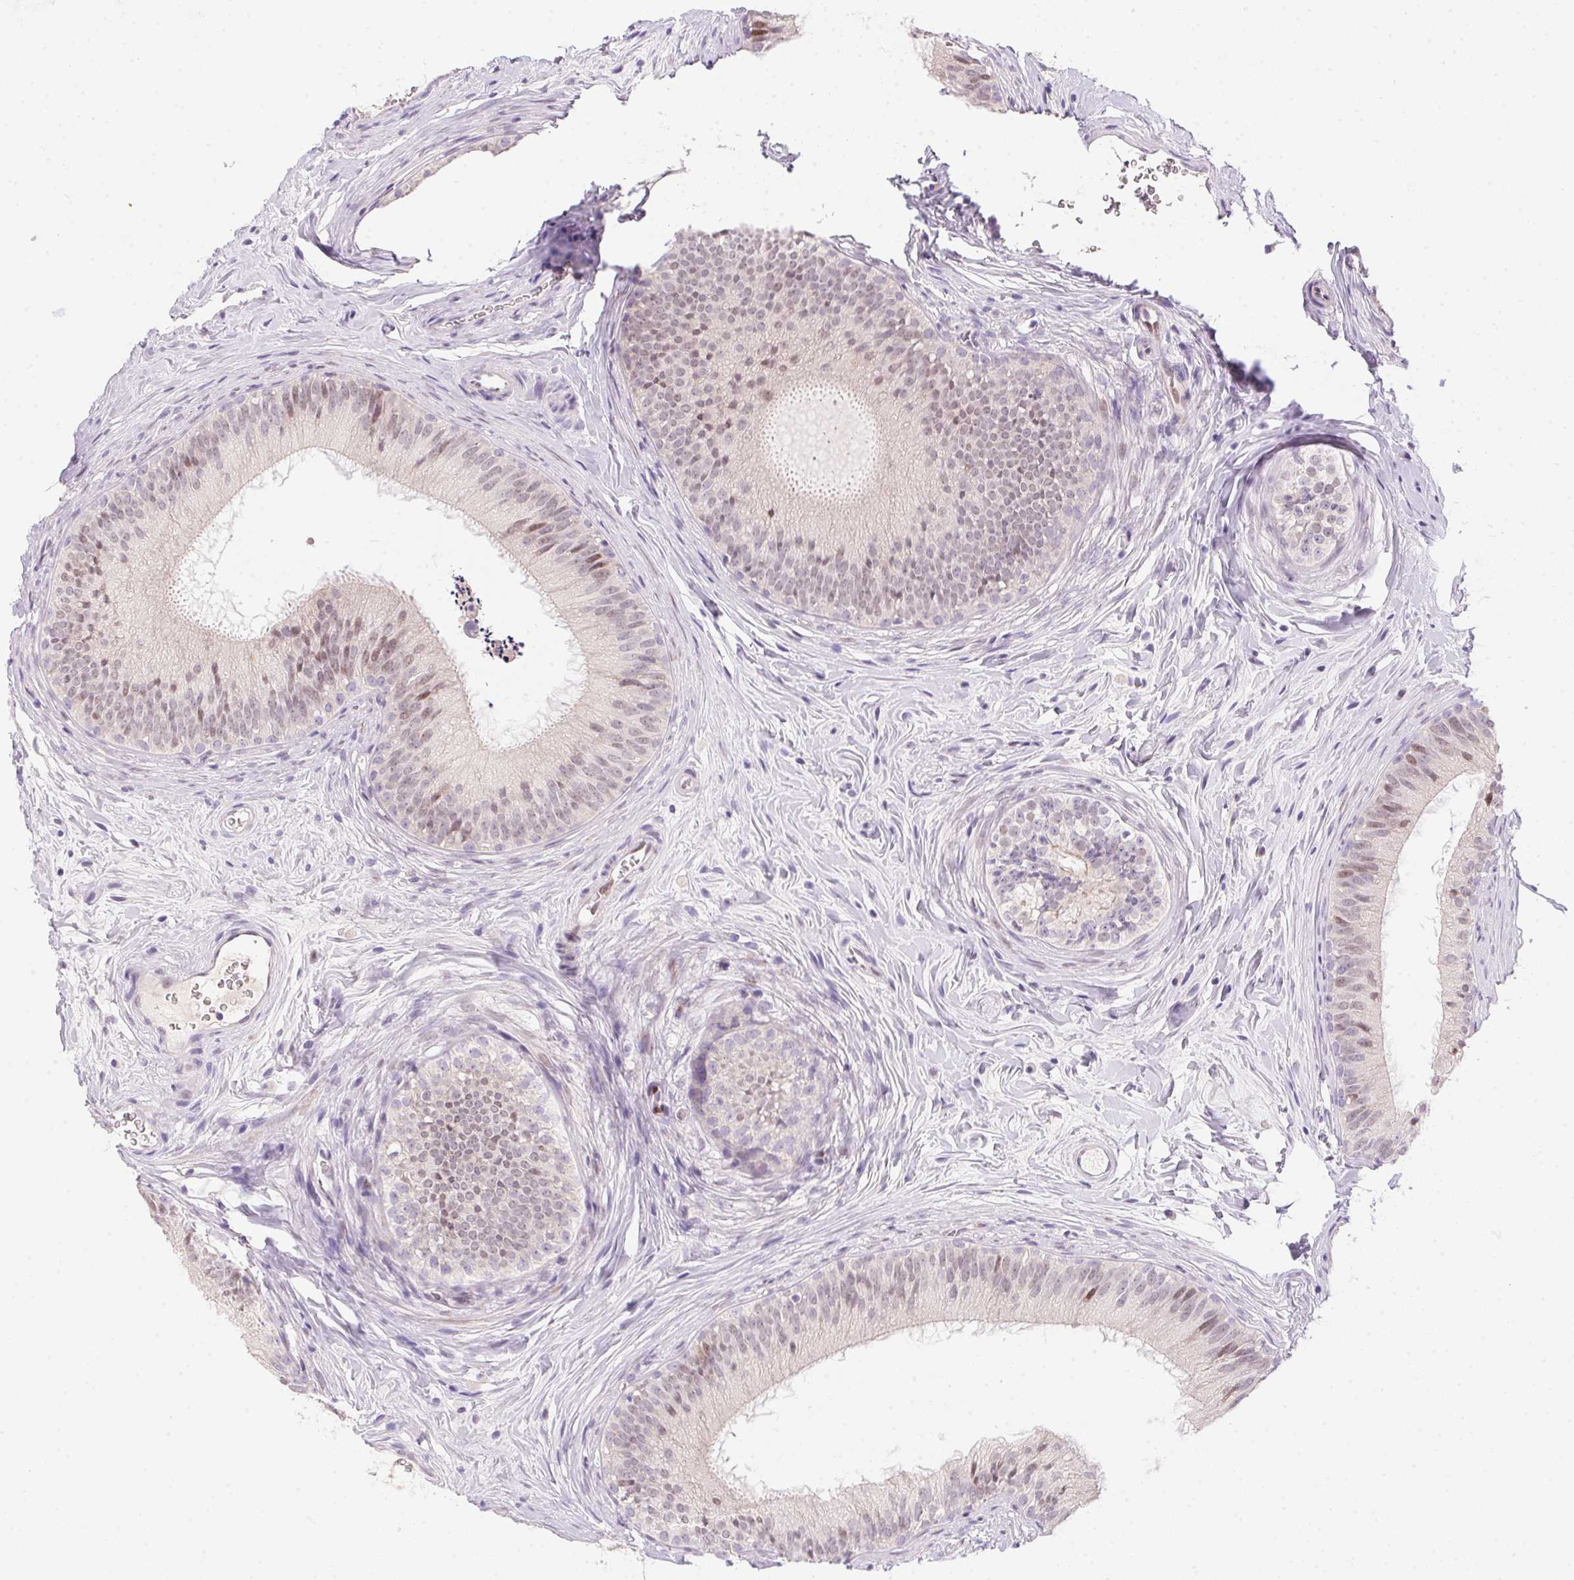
{"staining": {"intensity": "moderate", "quantity": "<25%", "location": "nuclear"}, "tissue": "epididymis", "cell_type": "Glandular cells", "image_type": "normal", "snomed": [{"axis": "morphology", "description": "Normal tissue, NOS"}, {"axis": "topography", "description": "Epididymis"}], "caption": "High-power microscopy captured an immunohistochemistry photomicrograph of benign epididymis, revealing moderate nuclear expression in approximately <25% of glandular cells.", "gene": "SP9", "patient": {"sex": "male", "age": 24}}